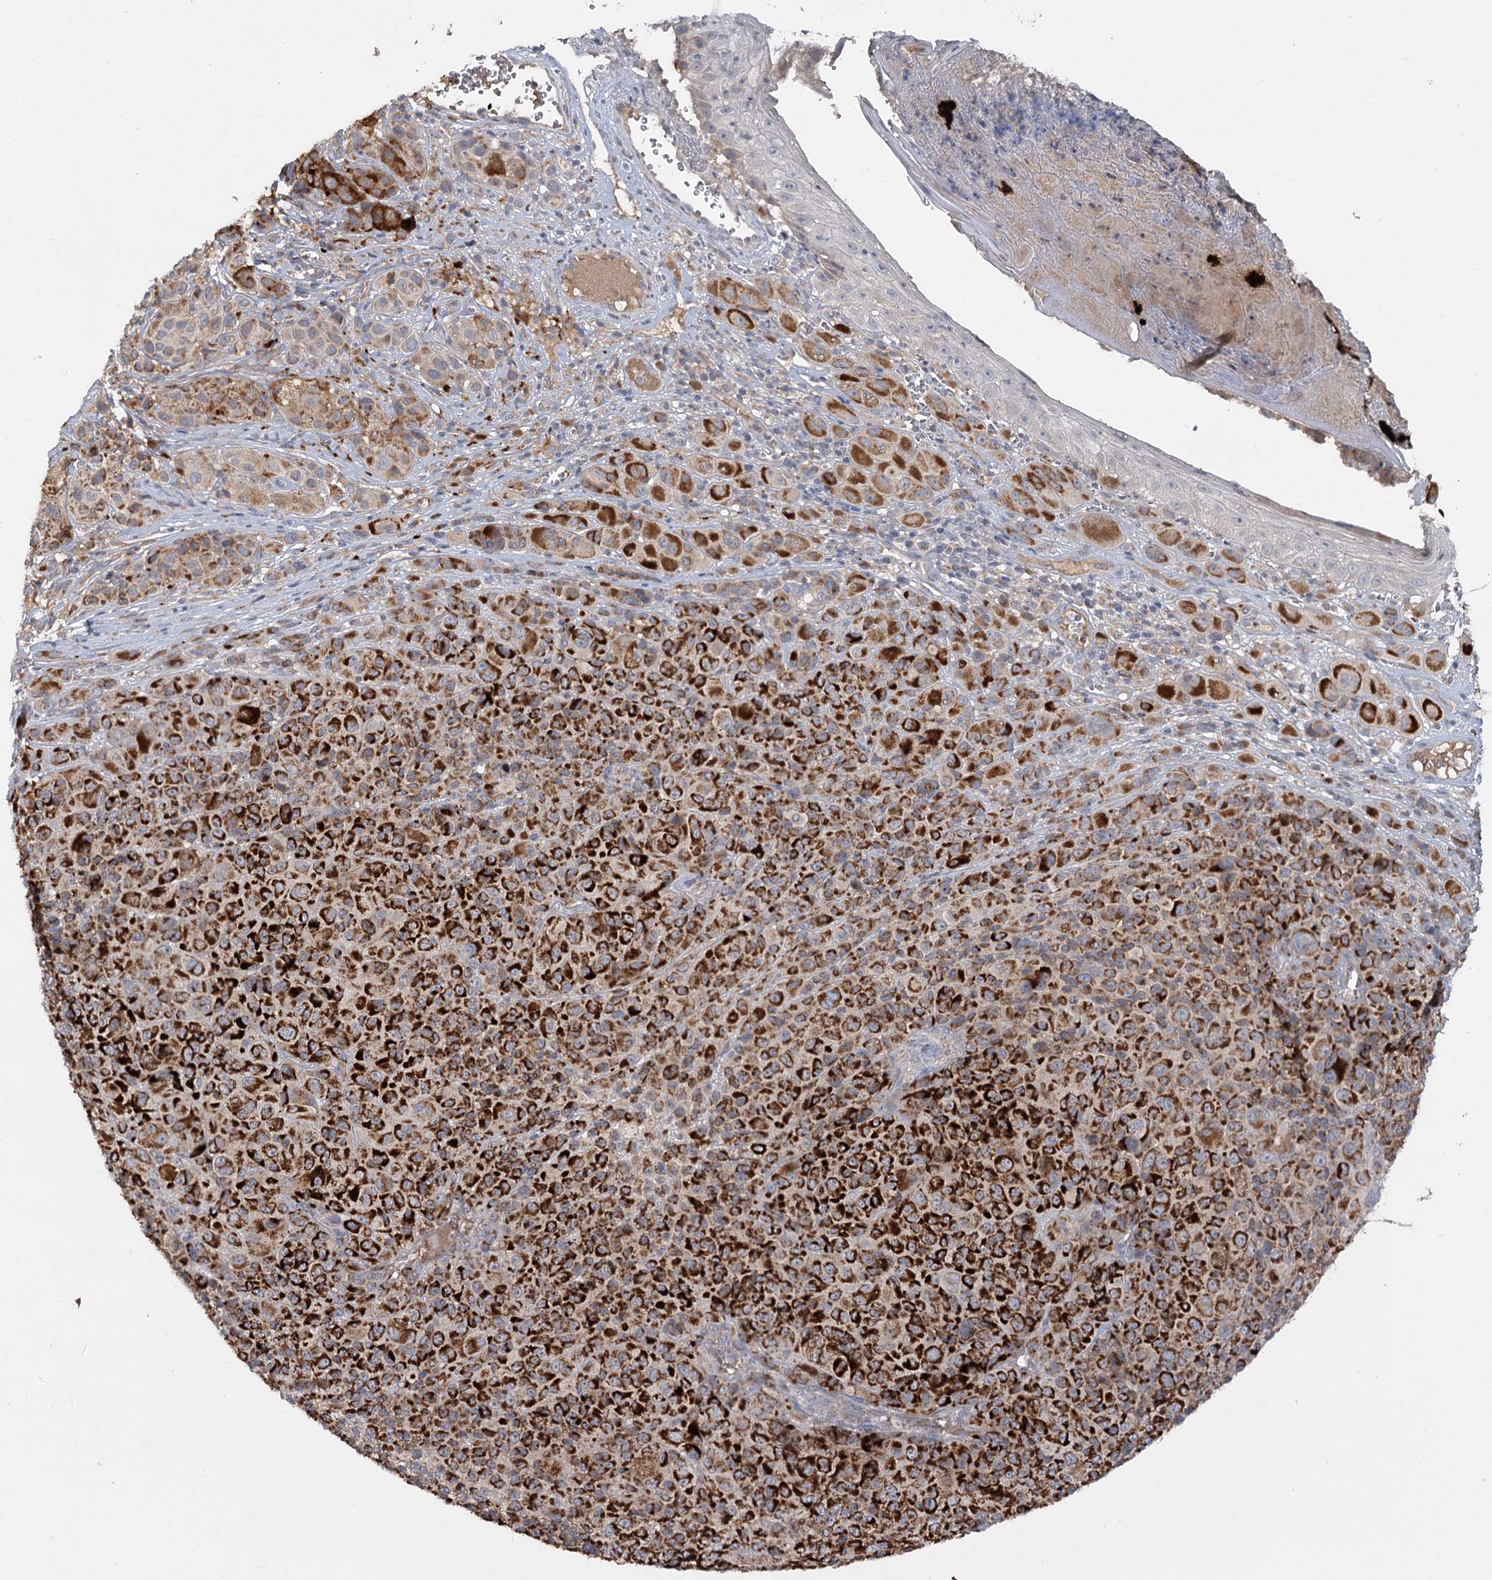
{"staining": {"intensity": "strong", "quantity": ">75%", "location": "cytoplasmic/membranous"}, "tissue": "melanoma", "cell_type": "Tumor cells", "image_type": "cancer", "snomed": [{"axis": "morphology", "description": "Malignant melanoma, NOS"}, {"axis": "topography", "description": "Skin of trunk"}], "caption": "A histopathology image showing strong cytoplasmic/membranous staining in approximately >75% of tumor cells in malignant melanoma, as visualized by brown immunohistochemical staining.", "gene": "PYROXD2", "patient": {"sex": "male", "age": 71}}